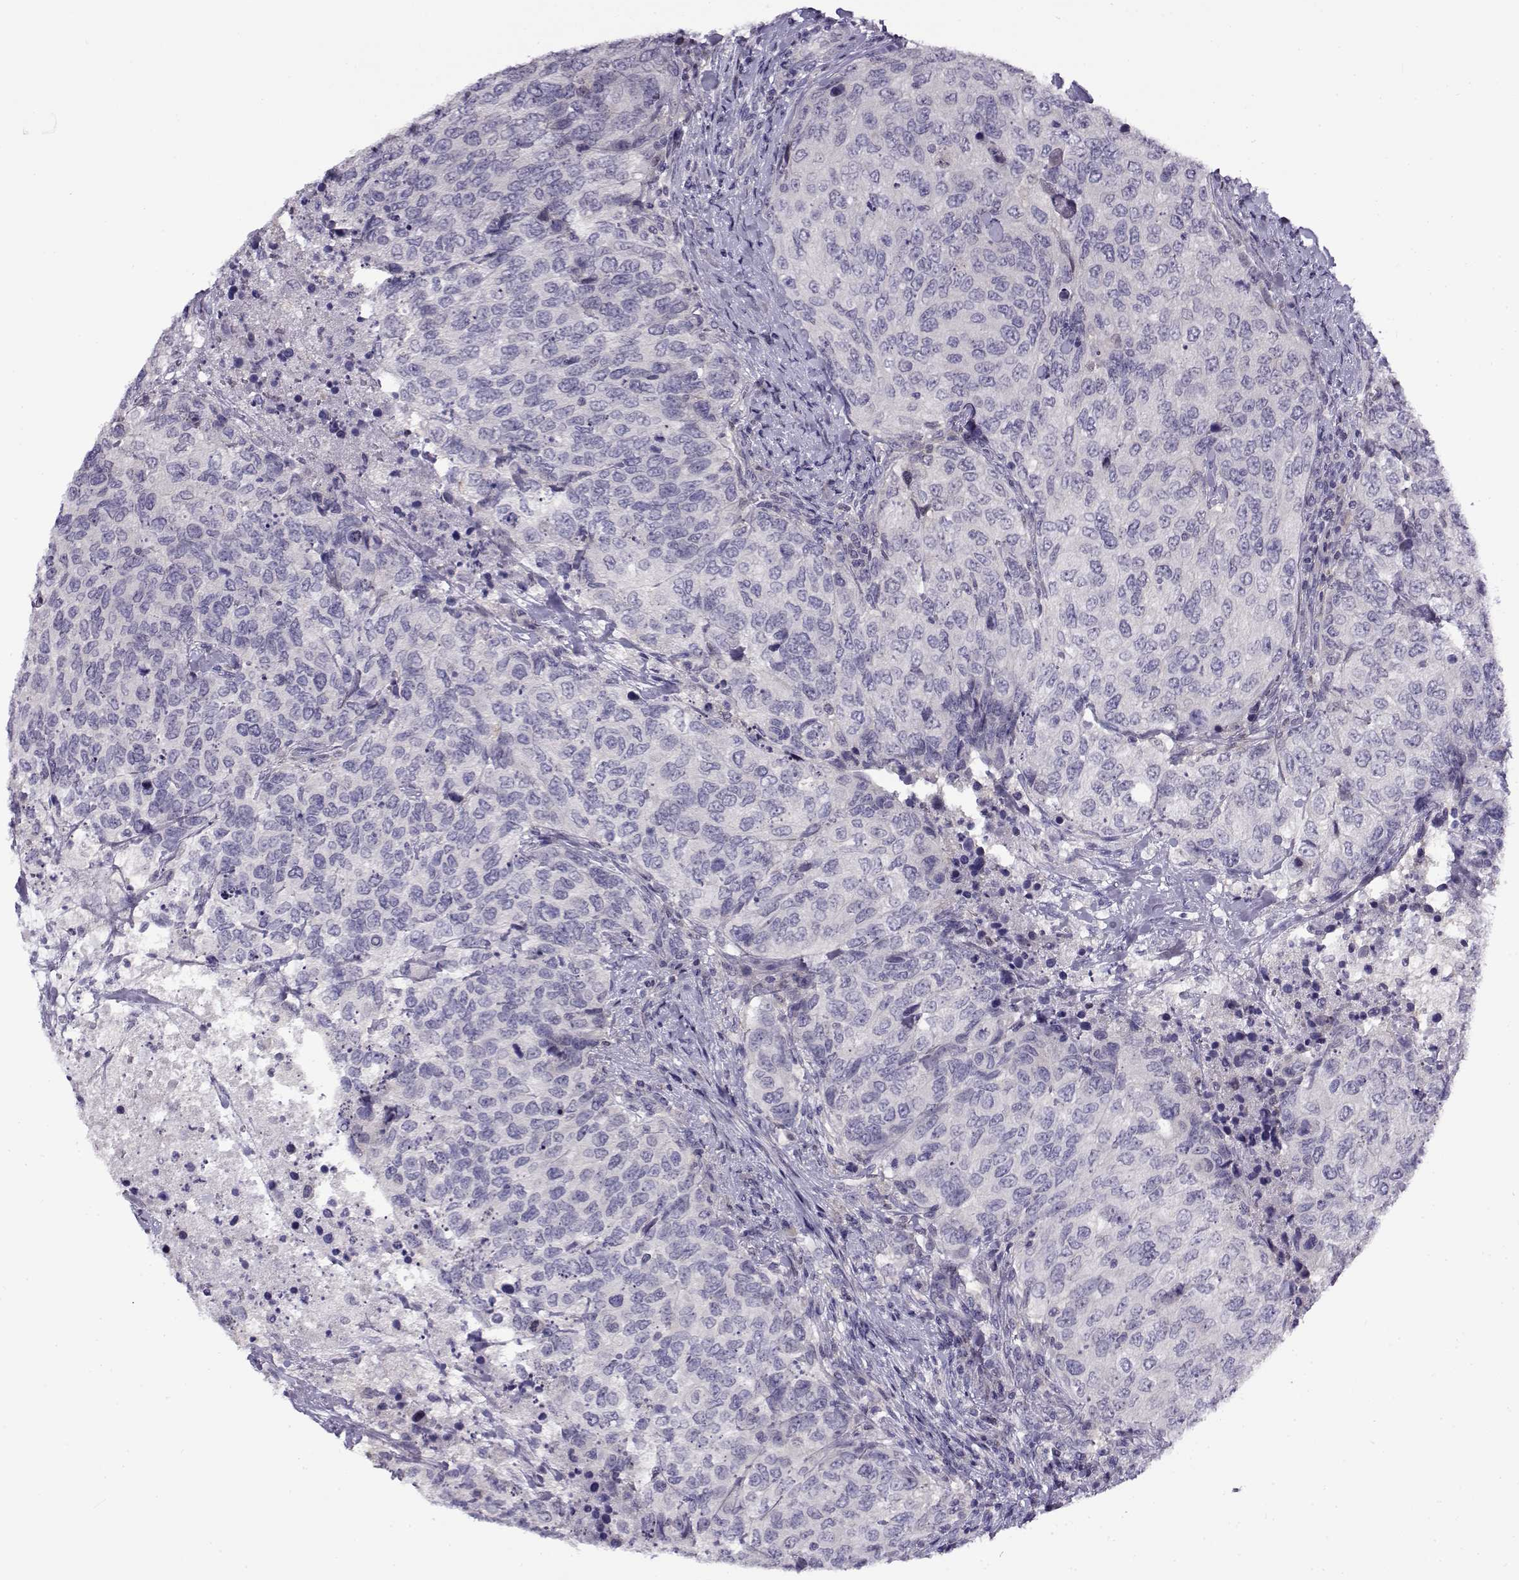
{"staining": {"intensity": "negative", "quantity": "none", "location": "none"}, "tissue": "urothelial cancer", "cell_type": "Tumor cells", "image_type": "cancer", "snomed": [{"axis": "morphology", "description": "Urothelial carcinoma, High grade"}, {"axis": "topography", "description": "Urinary bladder"}], "caption": "High magnification brightfield microscopy of urothelial carcinoma (high-grade) stained with DAB (3,3'-diaminobenzidine) (brown) and counterstained with hematoxylin (blue): tumor cells show no significant positivity.", "gene": "FEZF1", "patient": {"sex": "female", "age": 78}}